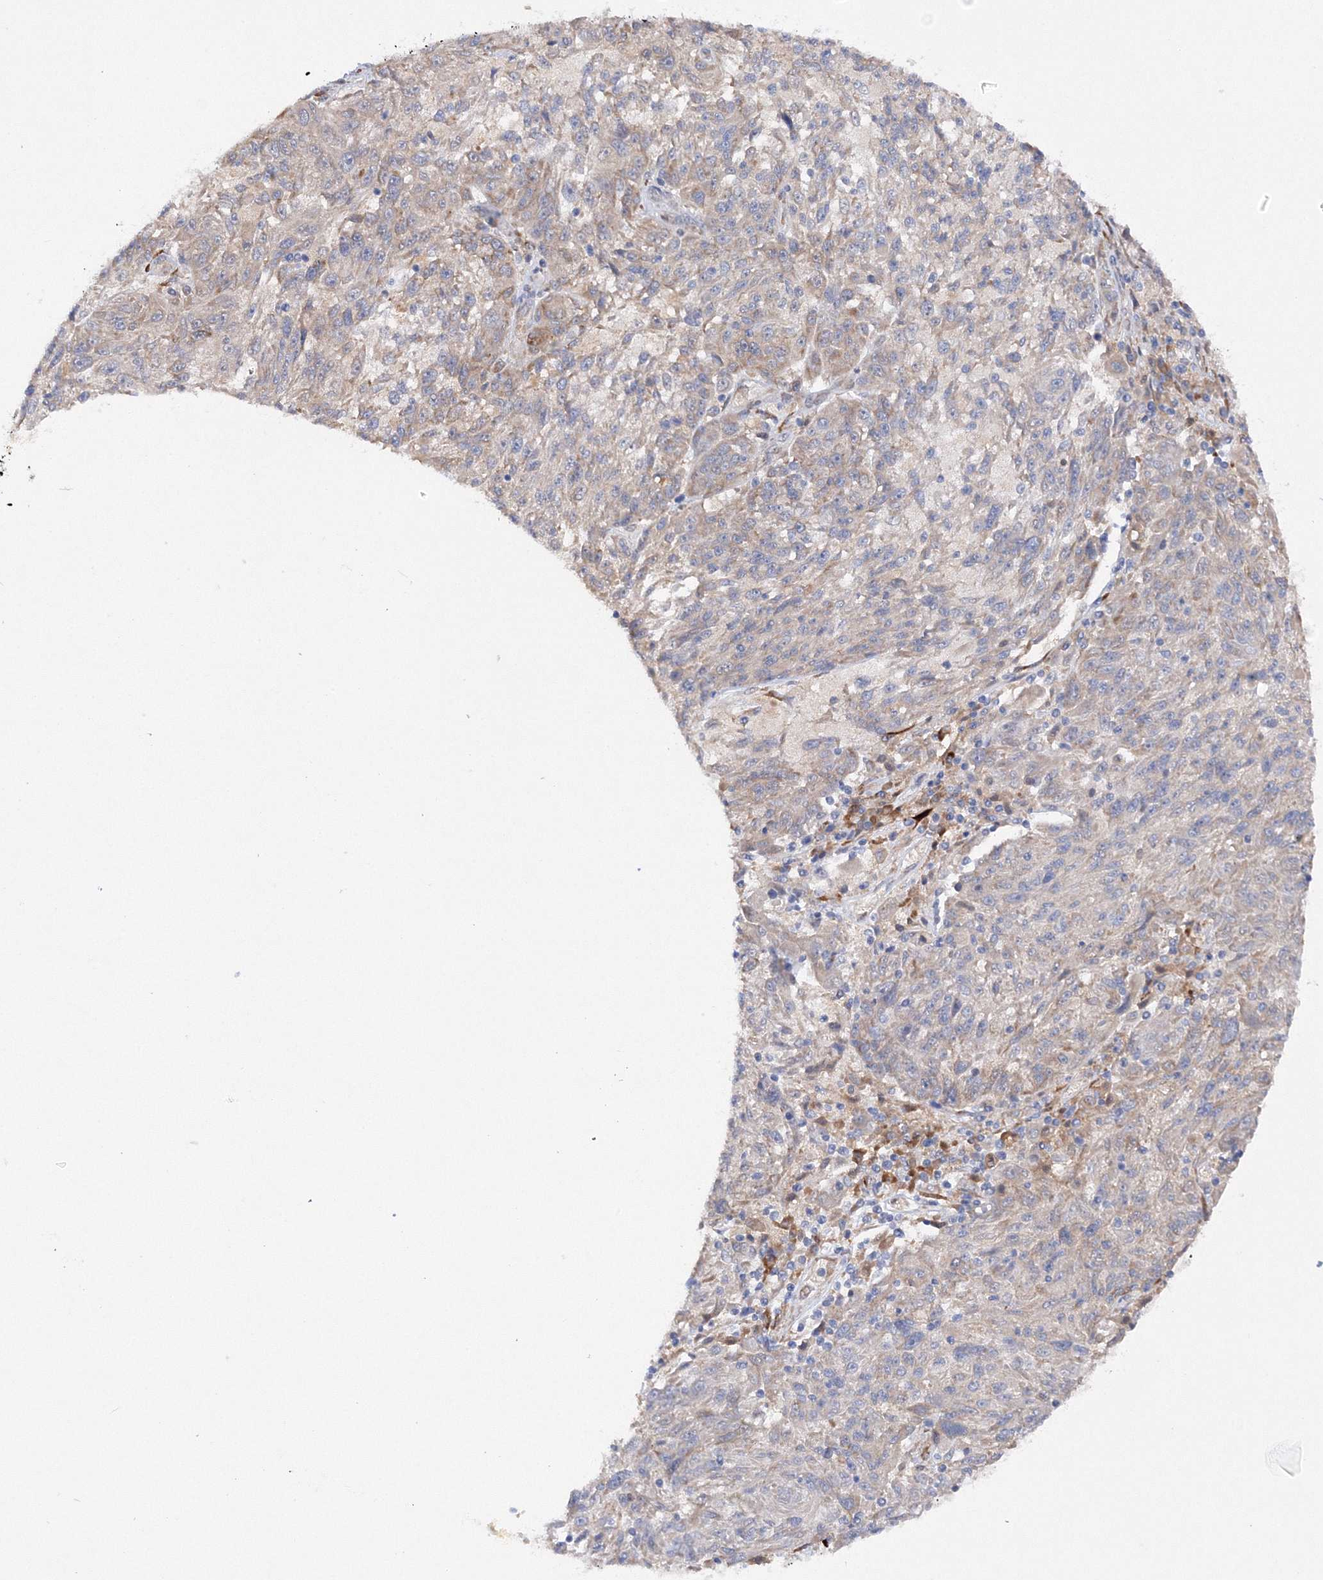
{"staining": {"intensity": "weak", "quantity": "25%-75%", "location": "cytoplasmic/membranous"}, "tissue": "melanoma", "cell_type": "Tumor cells", "image_type": "cancer", "snomed": [{"axis": "morphology", "description": "Malignant melanoma, NOS"}, {"axis": "topography", "description": "Skin"}], "caption": "Immunohistochemical staining of melanoma demonstrates low levels of weak cytoplasmic/membranous expression in about 25%-75% of tumor cells.", "gene": "DIS3L2", "patient": {"sex": "male", "age": 53}}